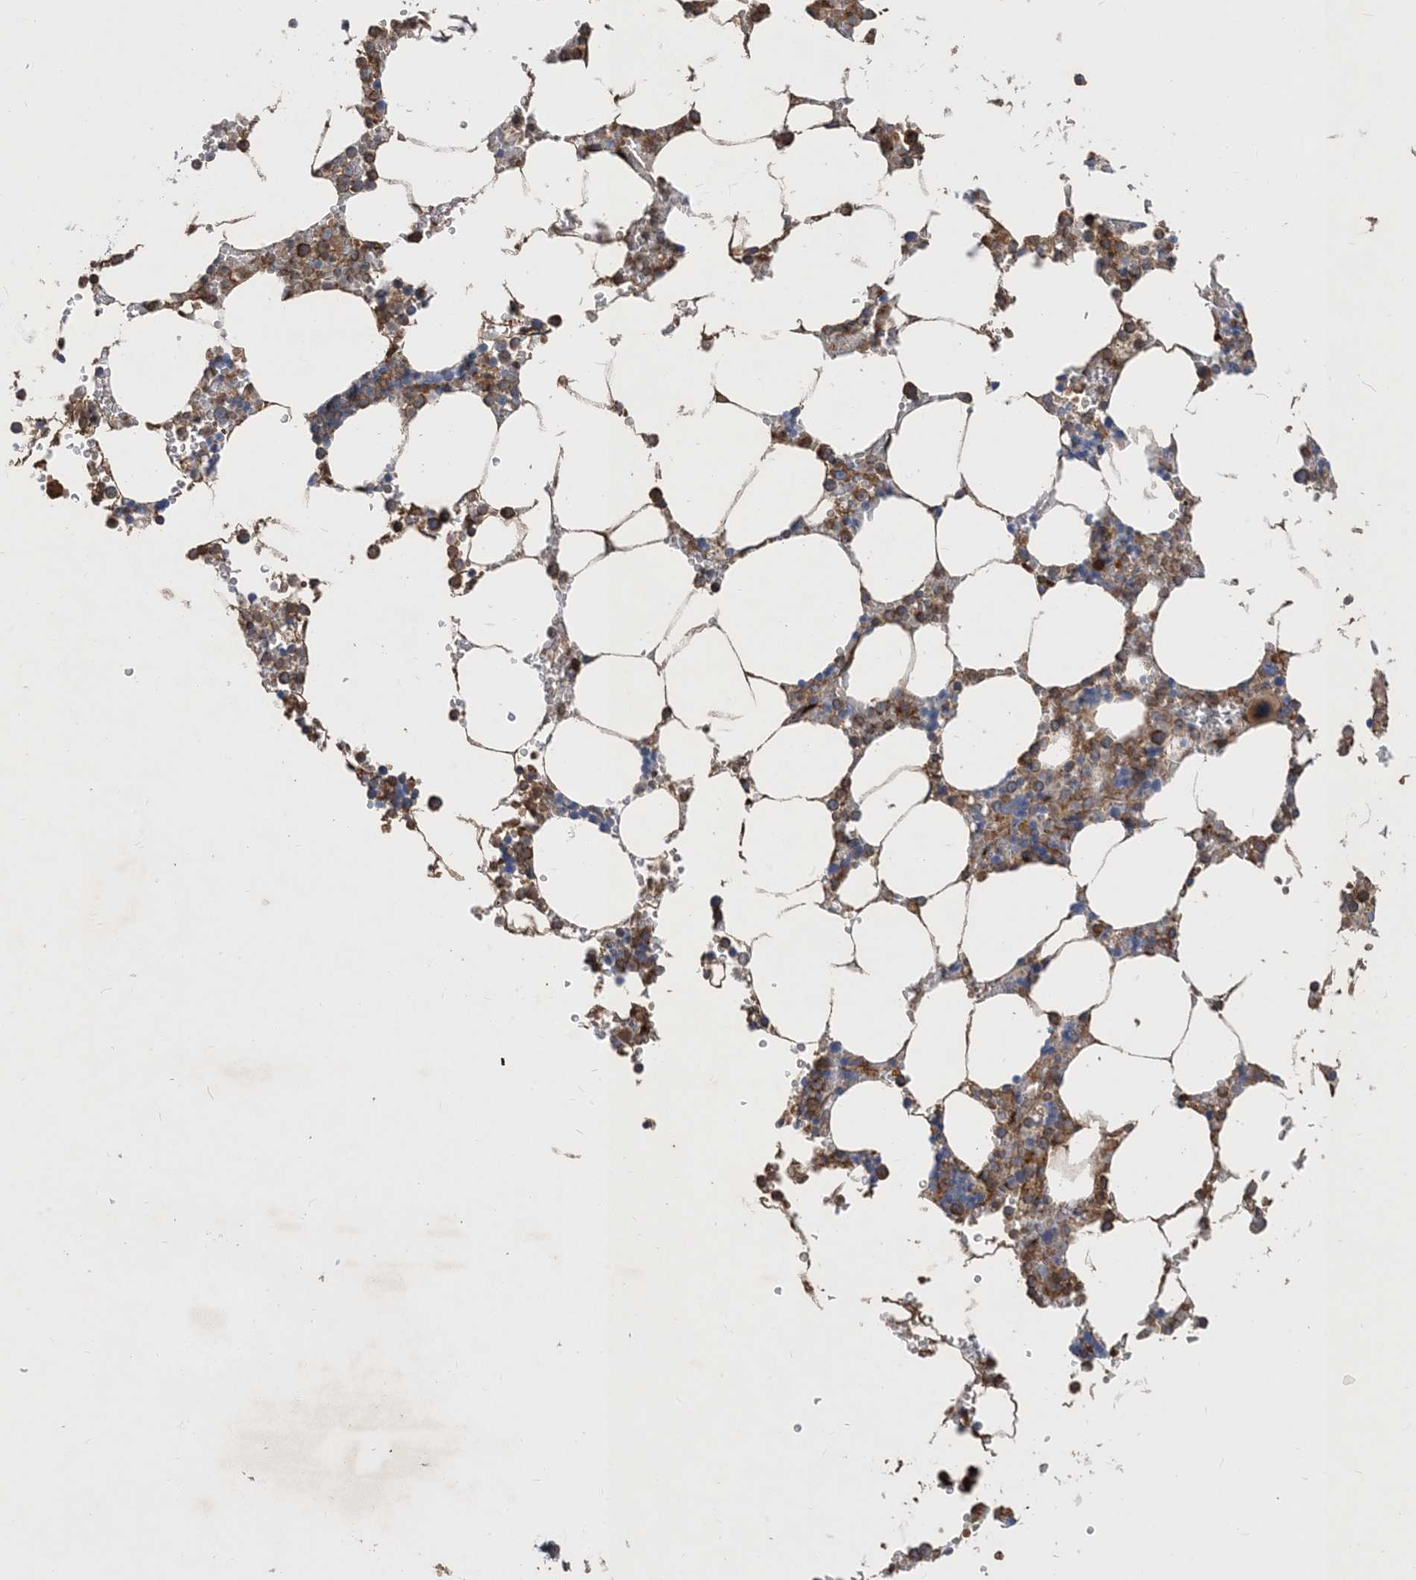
{"staining": {"intensity": "moderate", "quantity": "<25%", "location": "cytoplasmic/membranous"}, "tissue": "bone marrow", "cell_type": "Hematopoietic cells", "image_type": "normal", "snomed": [{"axis": "morphology", "description": "Normal tissue, NOS"}, {"axis": "topography", "description": "Bone marrow"}], "caption": "Immunohistochemistry (IHC) (DAB (3,3'-diaminobenzidine)) staining of normal bone marrow displays moderate cytoplasmic/membranous protein staining in approximately <25% of hematopoietic cells.", "gene": "STK19", "patient": {"sex": "male", "age": 70}}